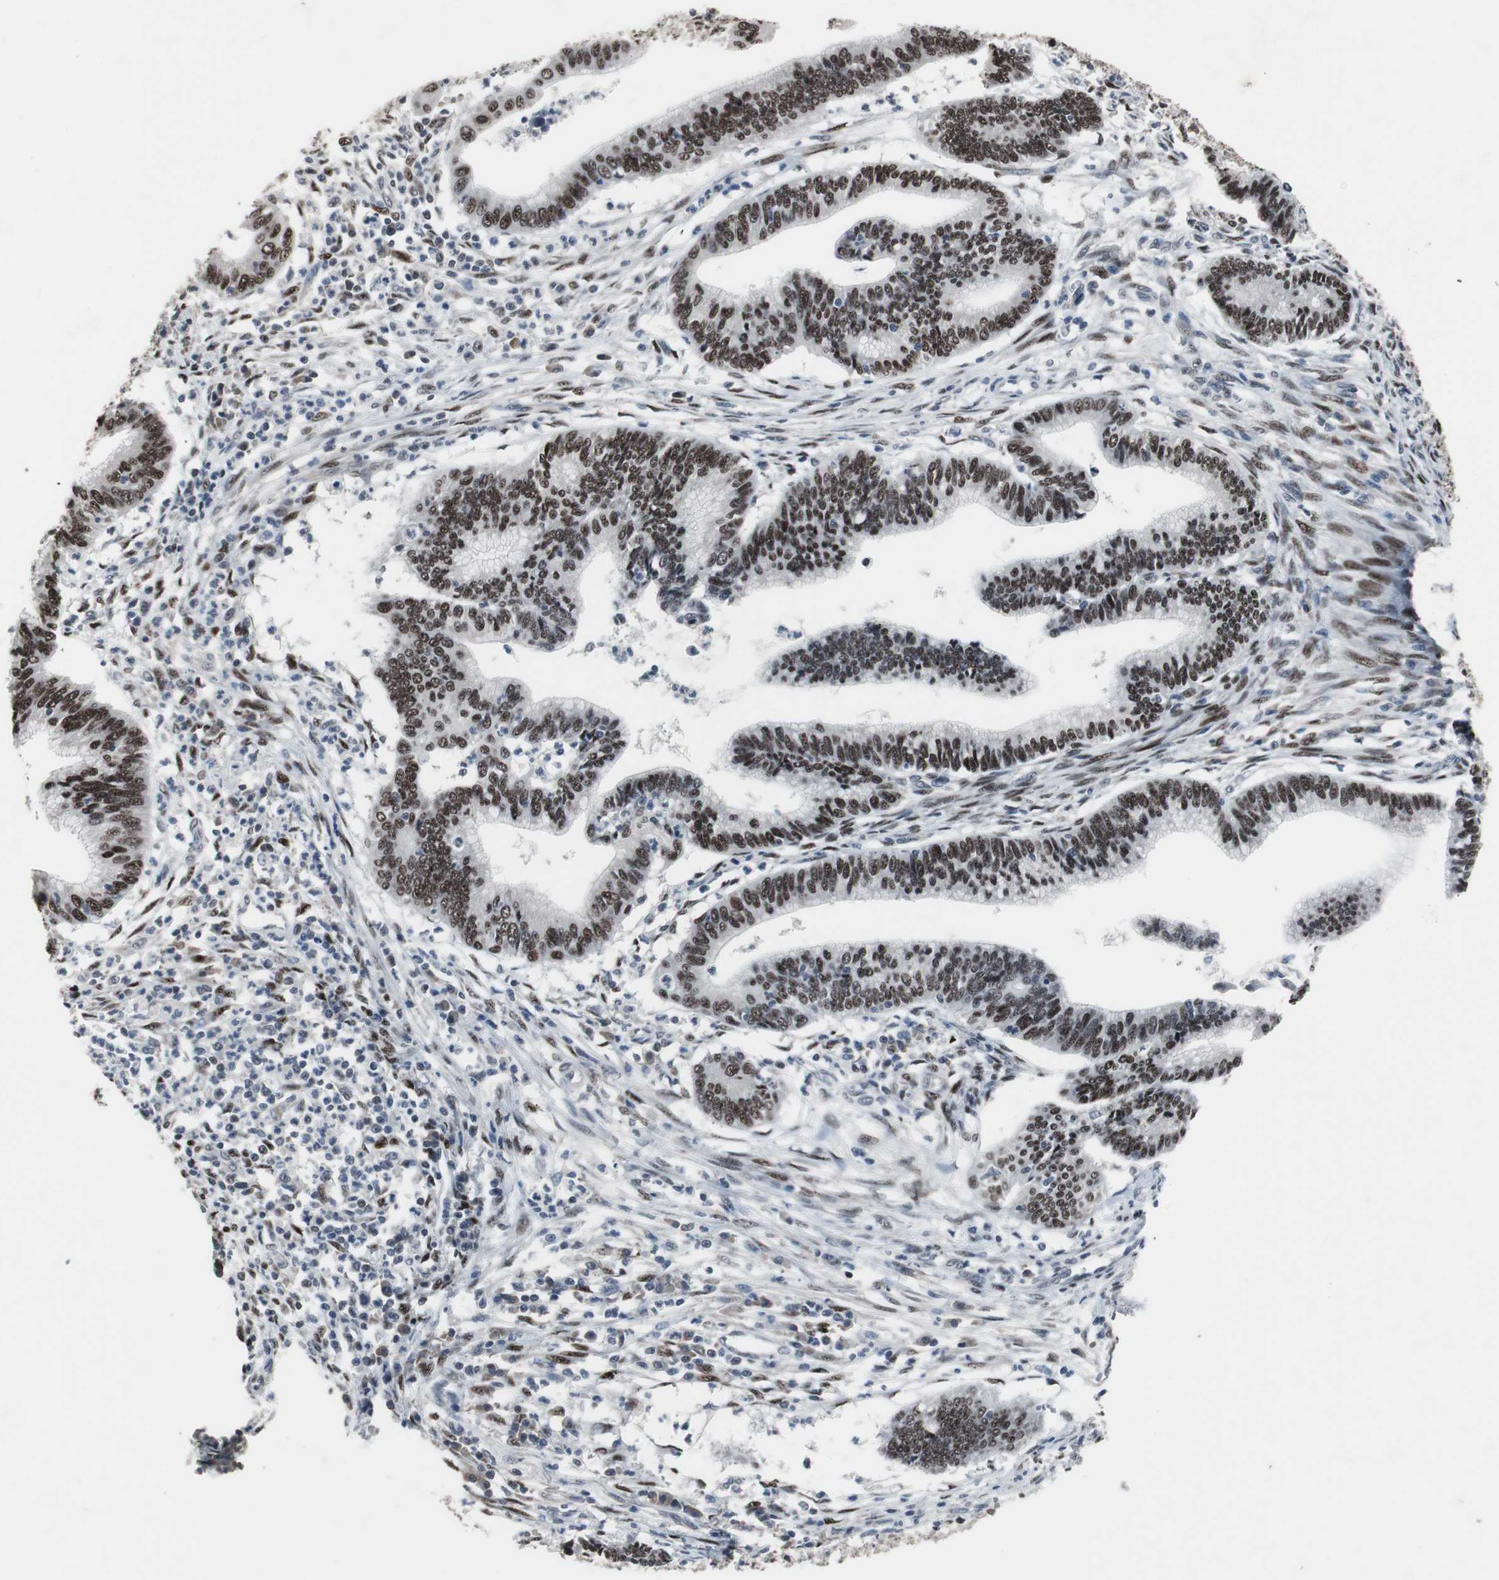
{"staining": {"intensity": "strong", "quantity": ">75%", "location": "nuclear"}, "tissue": "cervical cancer", "cell_type": "Tumor cells", "image_type": "cancer", "snomed": [{"axis": "morphology", "description": "Adenocarcinoma, NOS"}, {"axis": "topography", "description": "Cervix"}], "caption": "Strong nuclear protein positivity is identified in about >75% of tumor cells in adenocarcinoma (cervical).", "gene": "FOXP4", "patient": {"sex": "female", "age": 36}}